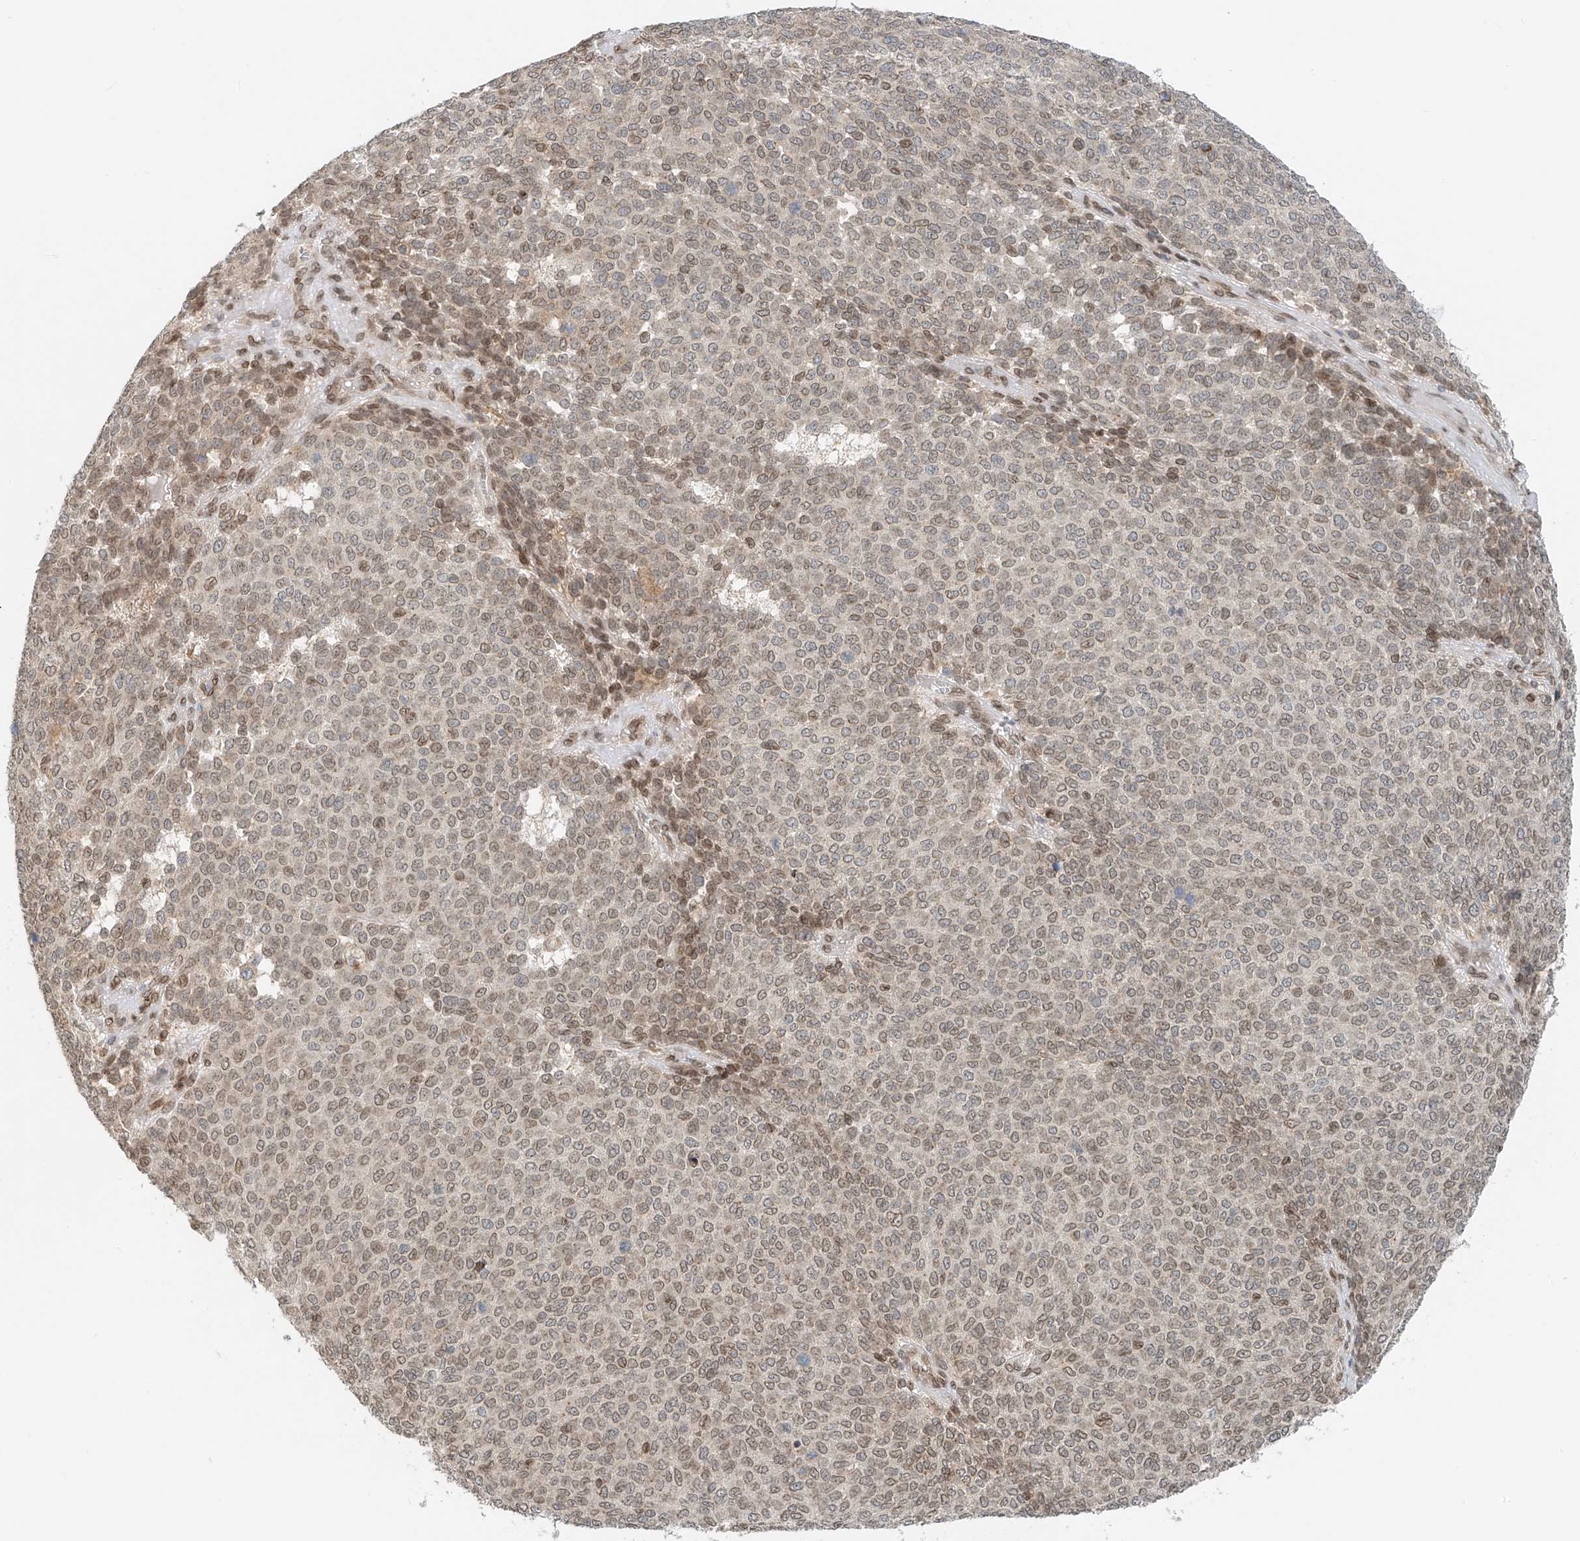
{"staining": {"intensity": "moderate", "quantity": ">75%", "location": "cytoplasmic/membranous,nuclear"}, "tissue": "melanoma", "cell_type": "Tumor cells", "image_type": "cancer", "snomed": [{"axis": "morphology", "description": "Malignant melanoma, NOS"}, {"axis": "topography", "description": "Skin"}], "caption": "Immunohistochemistry (IHC) micrograph of malignant melanoma stained for a protein (brown), which displays medium levels of moderate cytoplasmic/membranous and nuclear staining in approximately >75% of tumor cells.", "gene": "STARD9", "patient": {"sex": "male", "age": 49}}